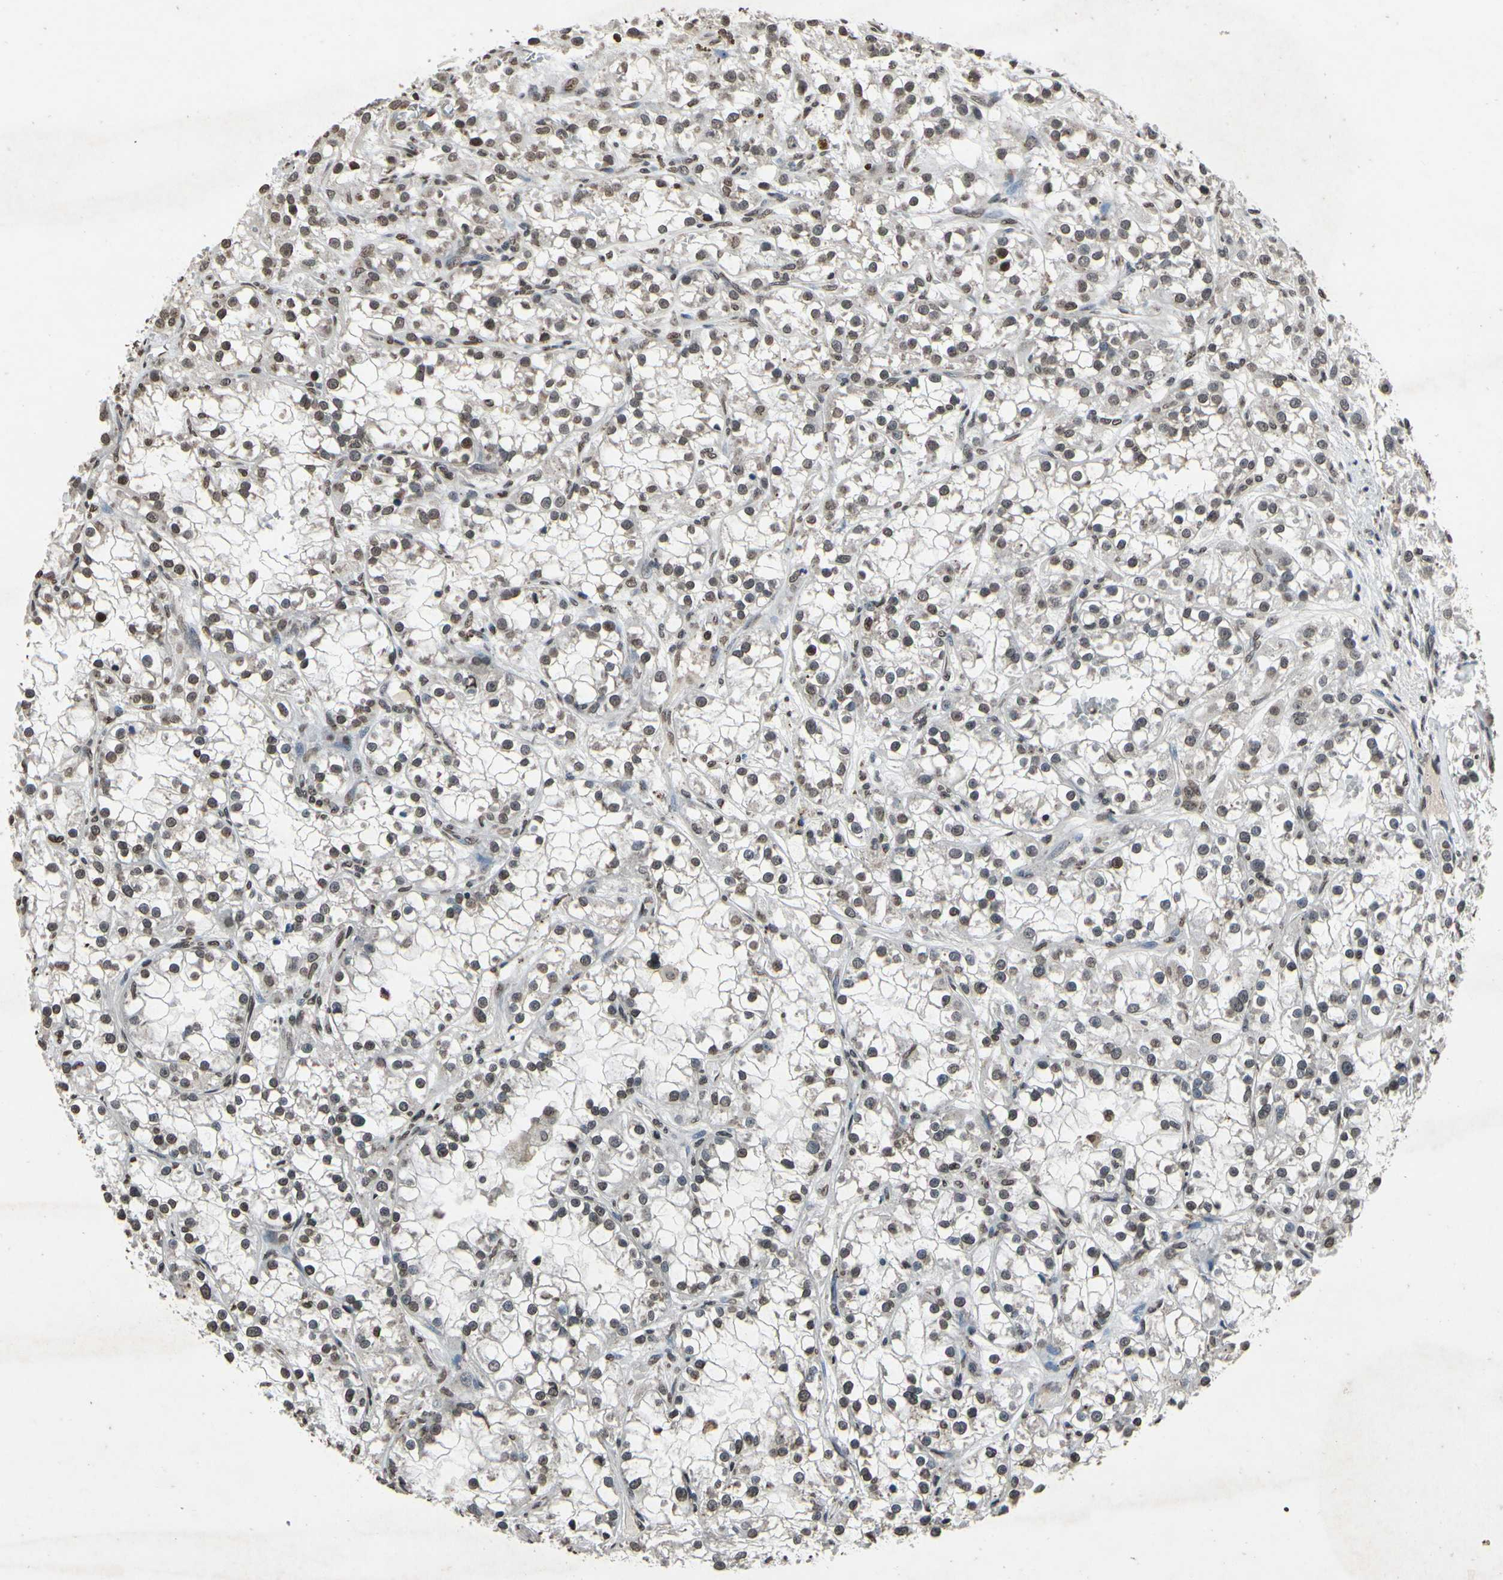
{"staining": {"intensity": "weak", "quantity": "<25%", "location": "nuclear"}, "tissue": "renal cancer", "cell_type": "Tumor cells", "image_type": "cancer", "snomed": [{"axis": "morphology", "description": "Adenocarcinoma, NOS"}, {"axis": "topography", "description": "Kidney"}], "caption": "This is an immunohistochemistry (IHC) histopathology image of renal cancer. There is no staining in tumor cells.", "gene": "HIPK2", "patient": {"sex": "female", "age": 52}}